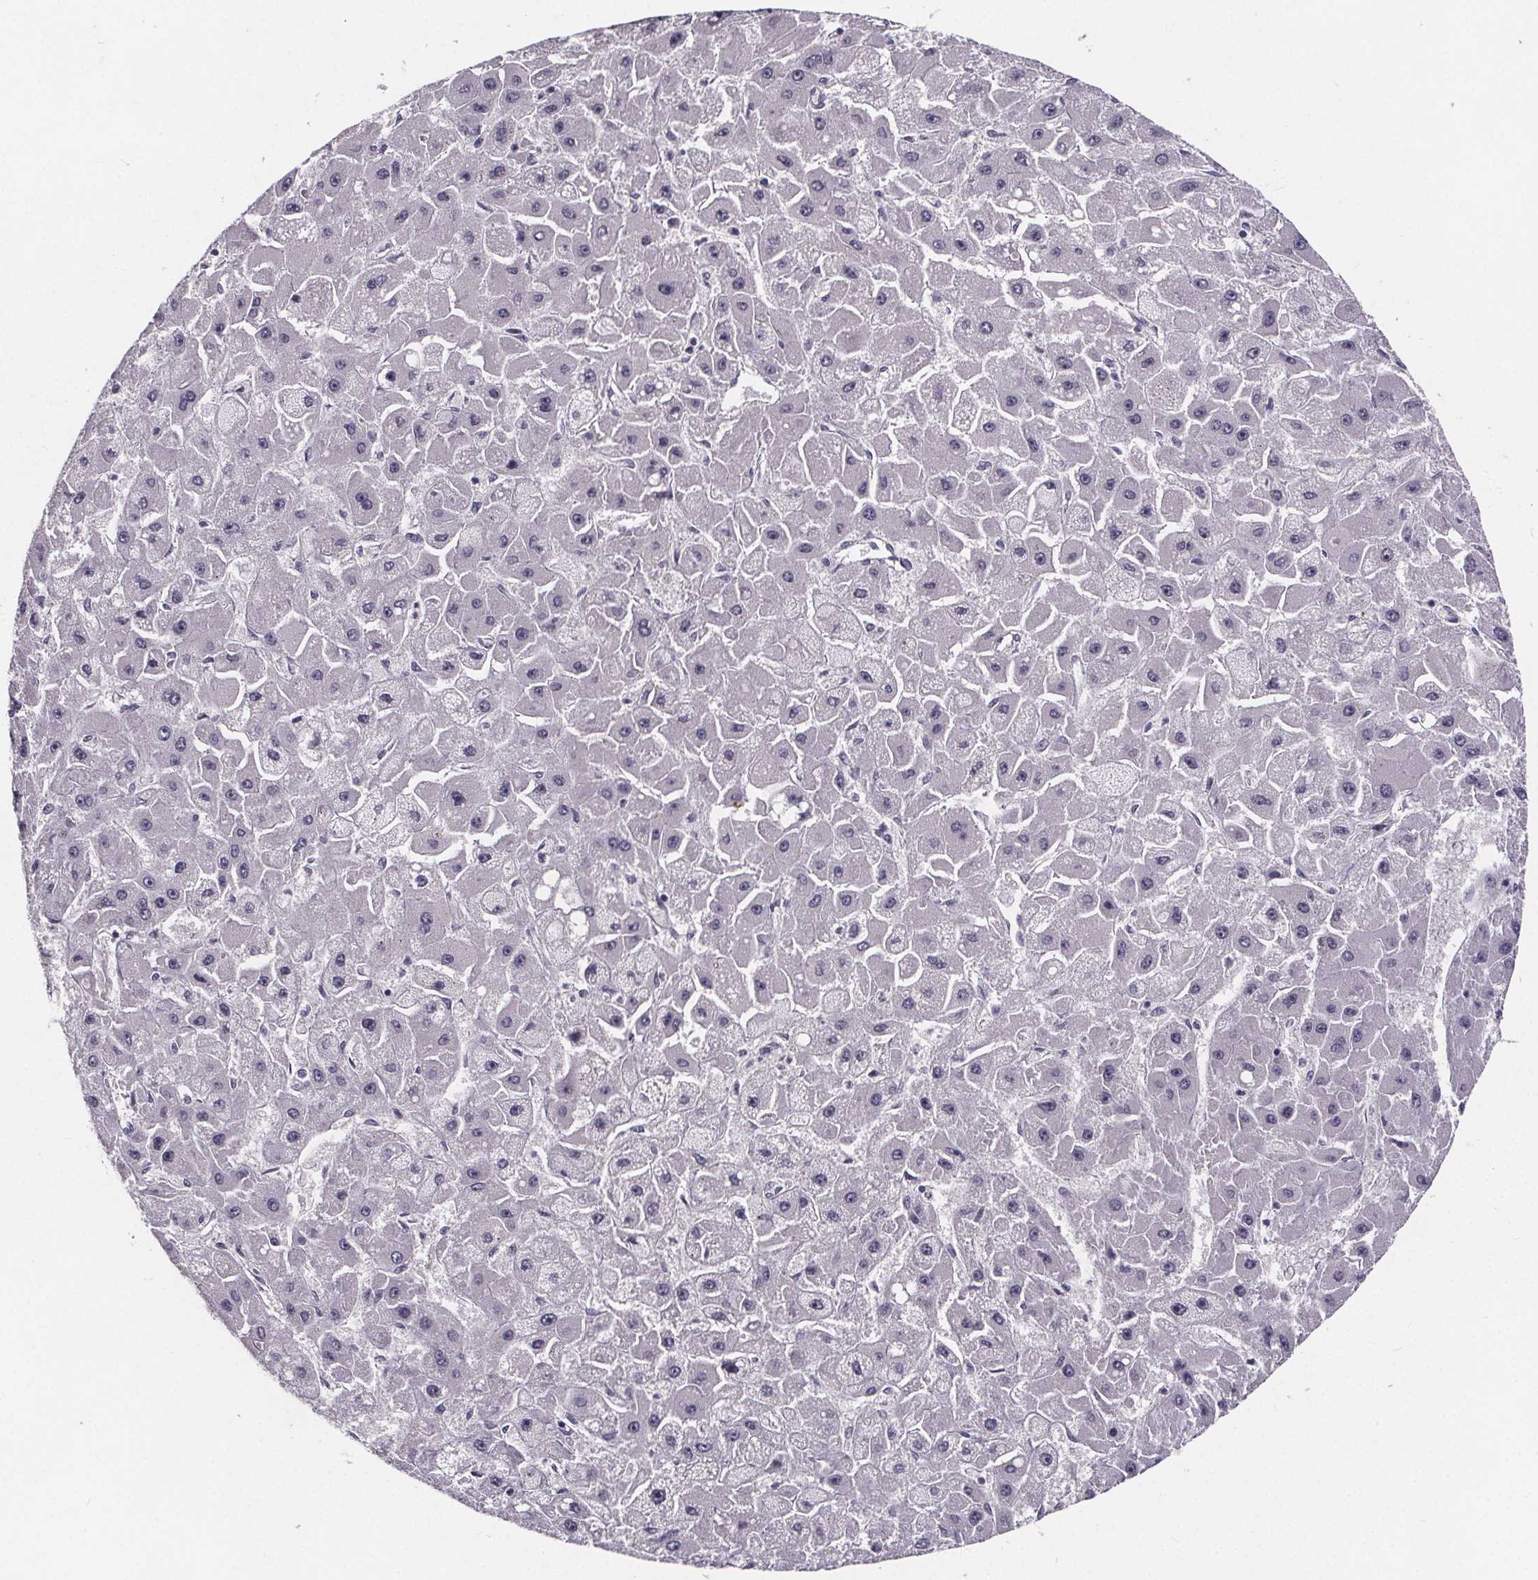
{"staining": {"intensity": "negative", "quantity": "none", "location": "none"}, "tissue": "liver cancer", "cell_type": "Tumor cells", "image_type": "cancer", "snomed": [{"axis": "morphology", "description": "Carcinoma, Hepatocellular, NOS"}, {"axis": "topography", "description": "Liver"}], "caption": "Immunohistochemistry (IHC) of human hepatocellular carcinoma (liver) demonstrates no staining in tumor cells.", "gene": "FAM181B", "patient": {"sex": "female", "age": 25}}